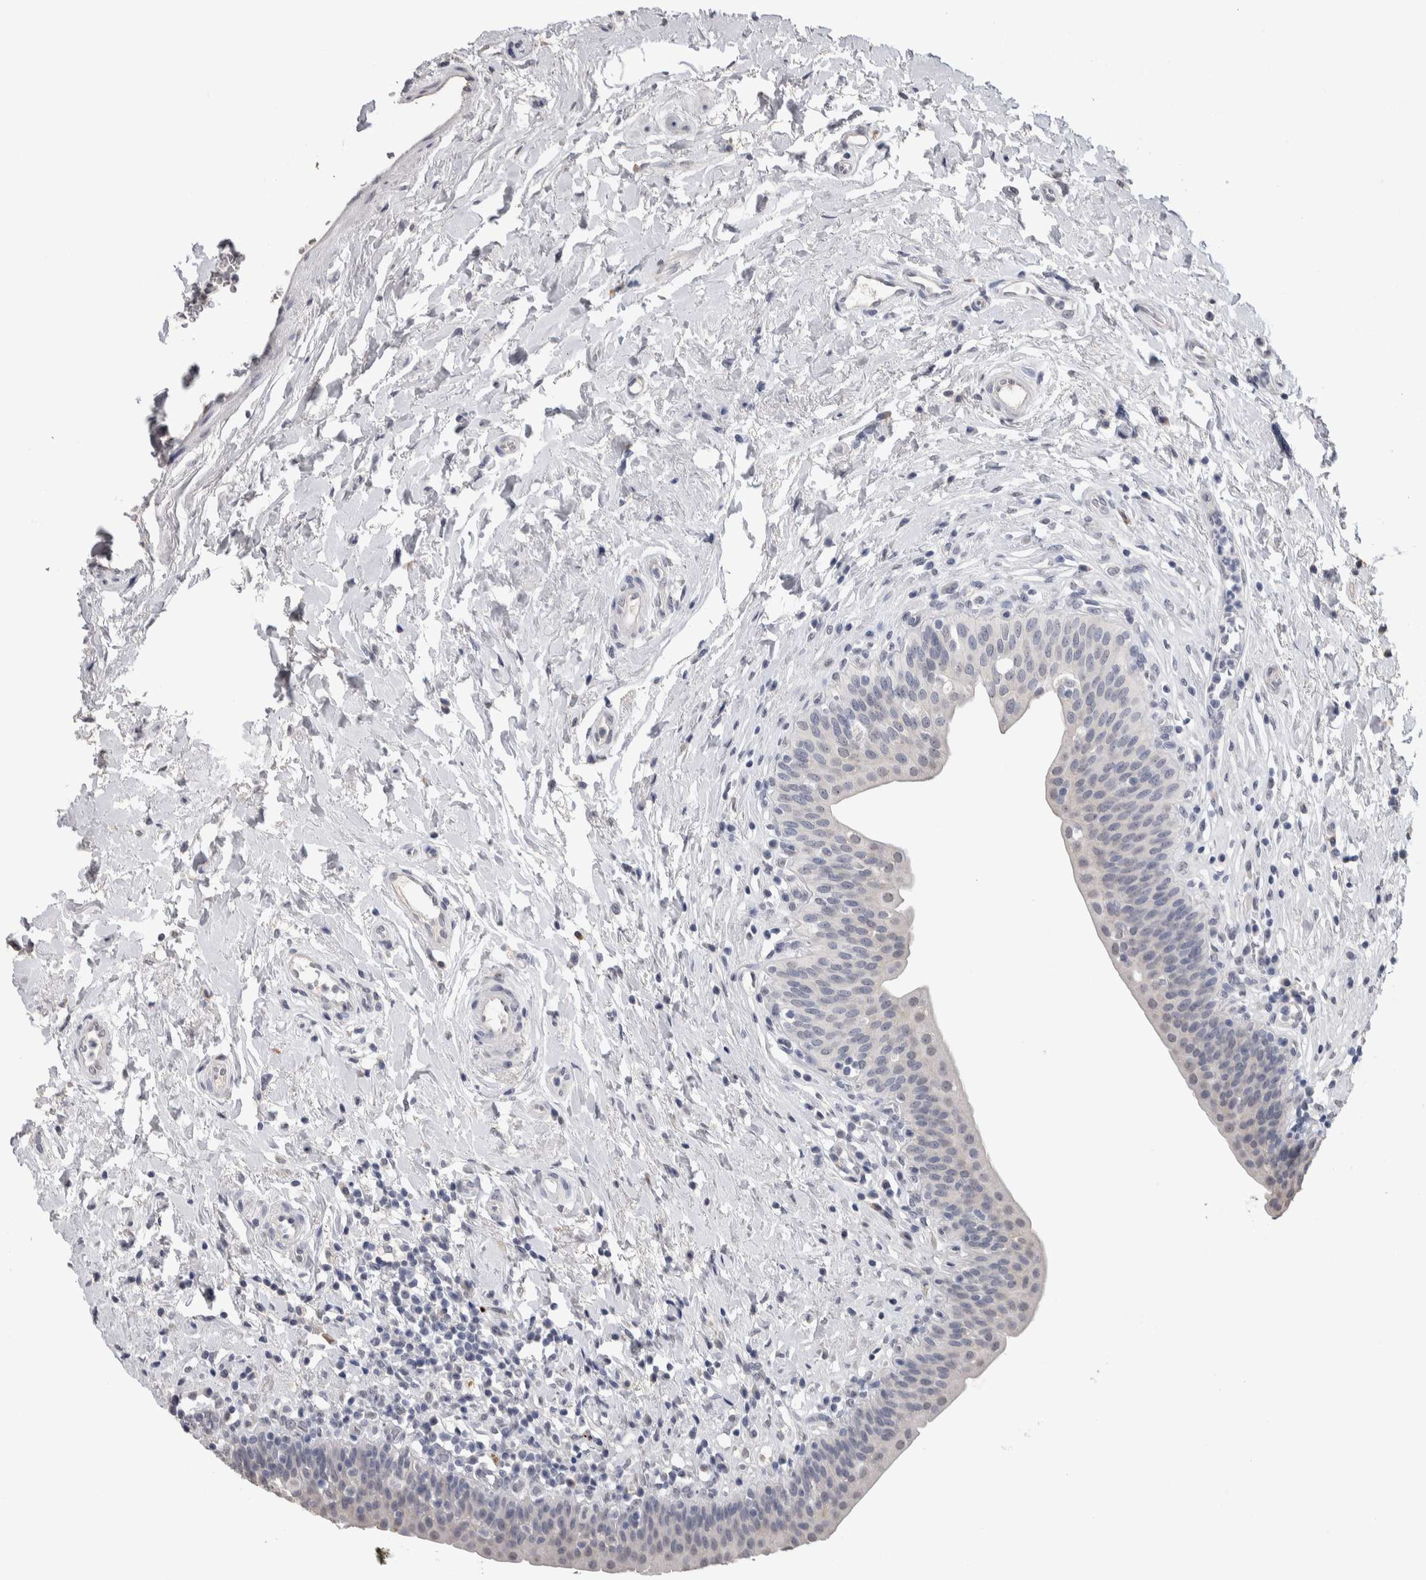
{"staining": {"intensity": "negative", "quantity": "none", "location": "none"}, "tissue": "urinary bladder", "cell_type": "Urothelial cells", "image_type": "normal", "snomed": [{"axis": "morphology", "description": "Normal tissue, NOS"}, {"axis": "topography", "description": "Urinary bladder"}], "caption": "Immunohistochemical staining of normal human urinary bladder reveals no significant staining in urothelial cells.", "gene": "TMEM102", "patient": {"sex": "male", "age": 83}}